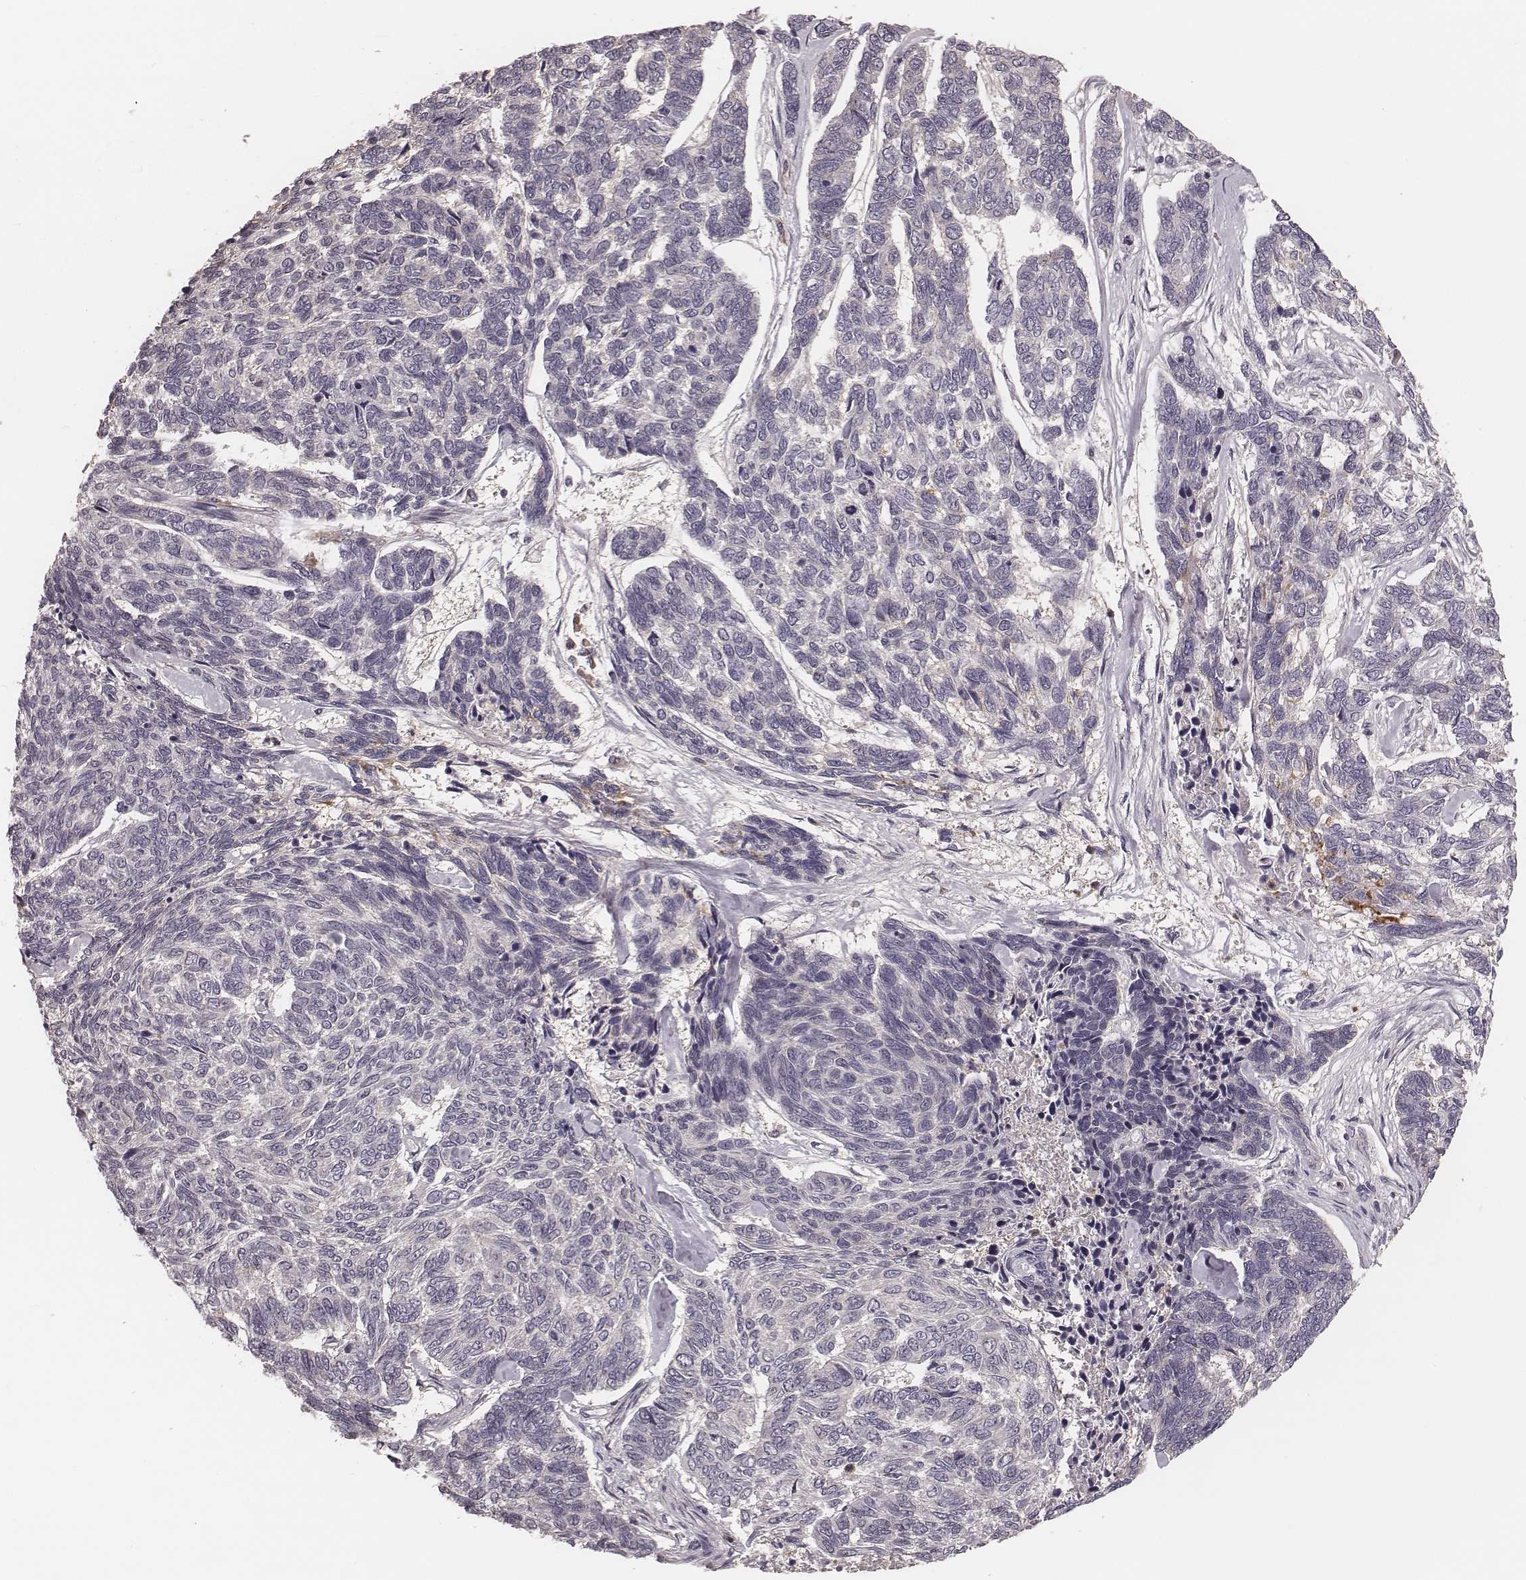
{"staining": {"intensity": "negative", "quantity": "none", "location": "none"}, "tissue": "skin cancer", "cell_type": "Tumor cells", "image_type": "cancer", "snomed": [{"axis": "morphology", "description": "Basal cell carcinoma"}, {"axis": "topography", "description": "Skin"}], "caption": "A high-resolution image shows immunohistochemistry staining of skin basal cell carcinoma, which displays no significant positivity in tumor cells.", "gene": "P2RX5", "patient": {"sex": "female", "age": 65}}